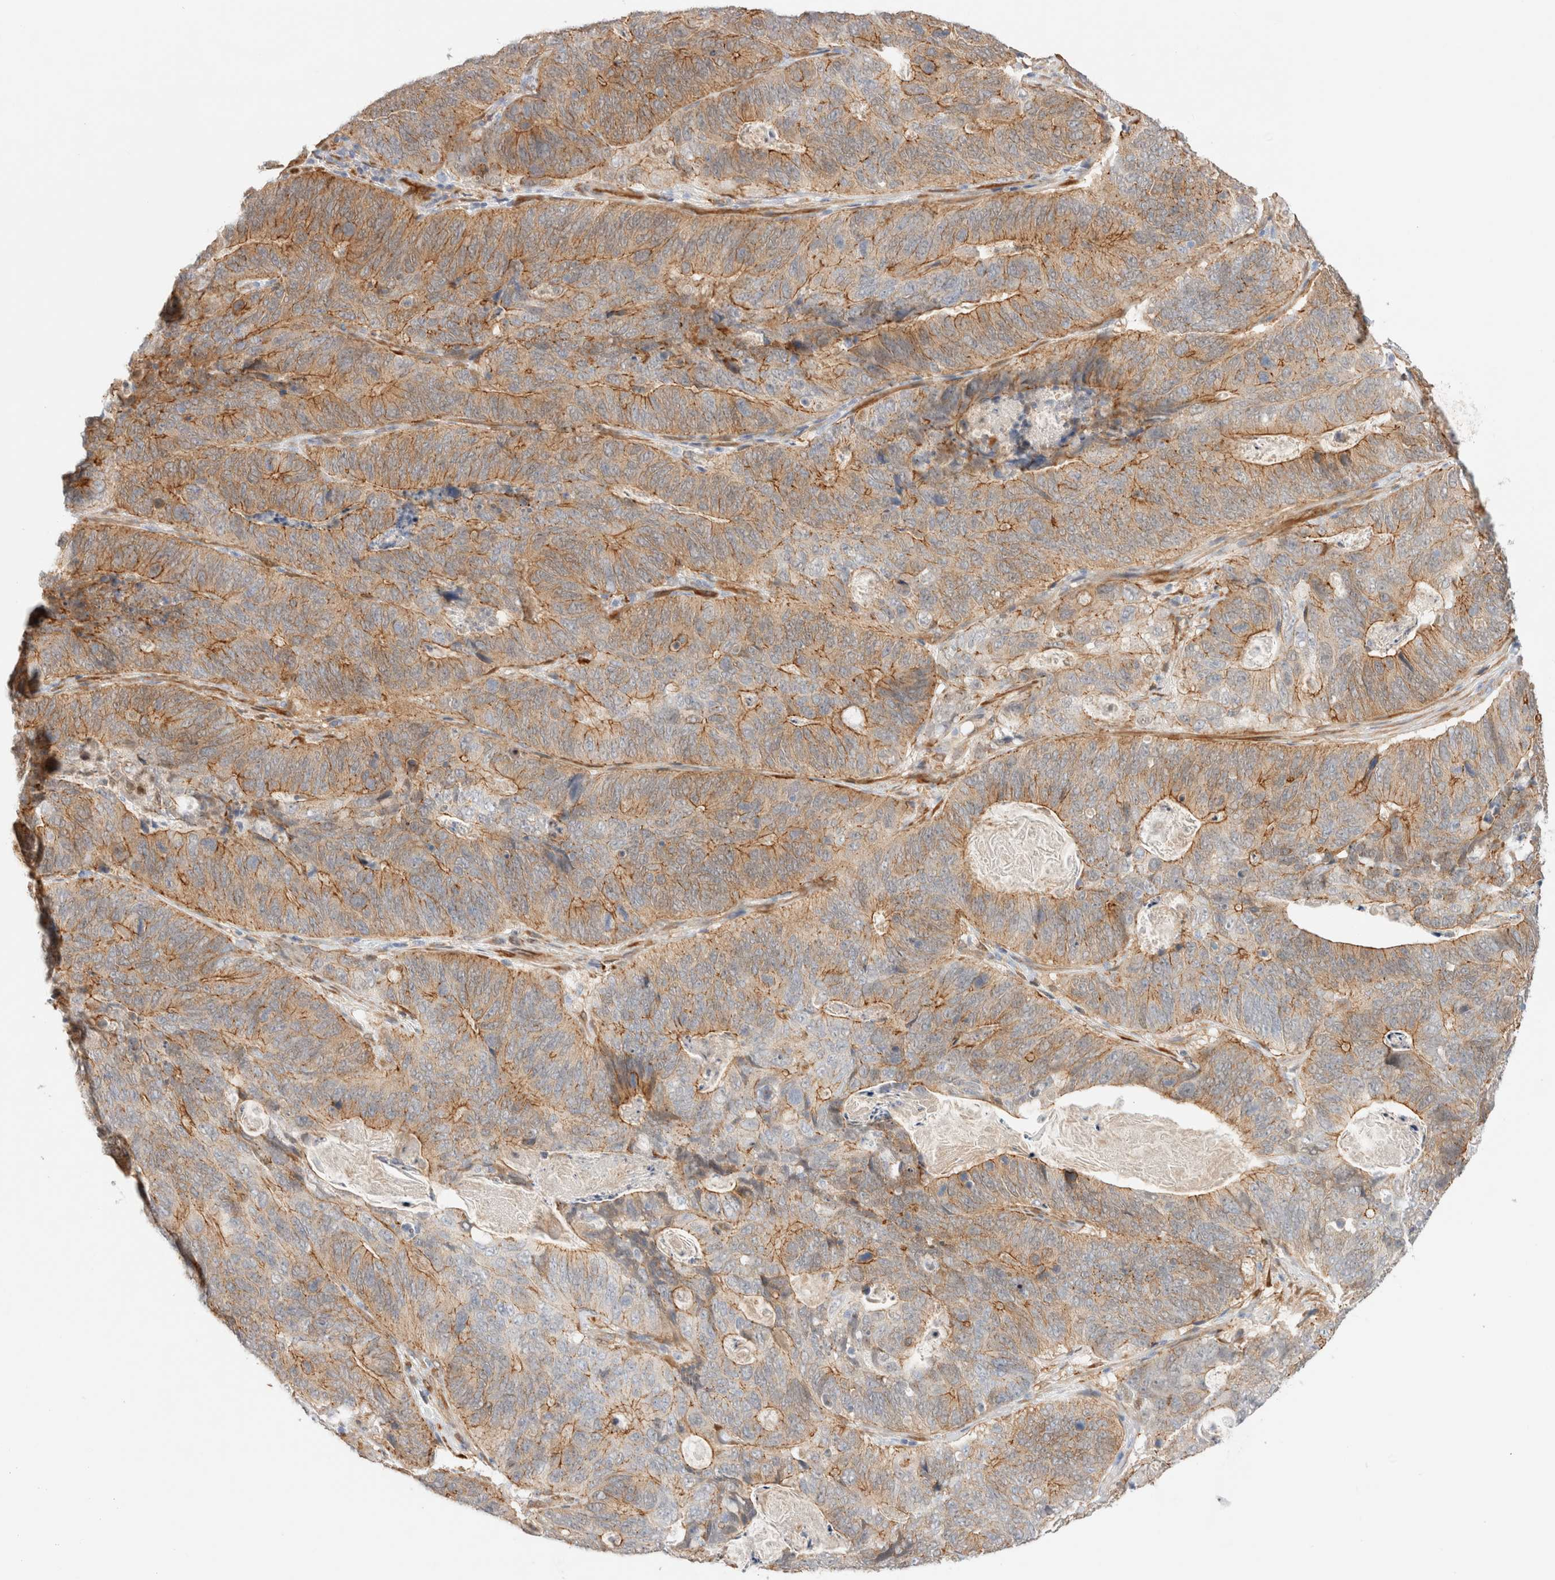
{"staining": {"intensity": "moderate", "quantity": ">75%", "location": "cytoplasmic/membranous"}, "tissue": "stomach cancer", "cell_type": "Tumor cells", "image_type": "cancer", "snomed": [{"axis": "morphology", "description": "Normal tissue, NOS"}, {"axis": "morphology", "description": "Adenocarcinoma, NOS"}, {"axis": "topography", "description": "Stomach"}], "caption": "A histopathology image showing moderate cytoplasmic/membranous positivity in about >75% of tumor cells in stomach cancer, as visualized by brown immunohistochemical staining.", "gene": "LMCD1", "patient": {"sex": "female", "age": 89}}